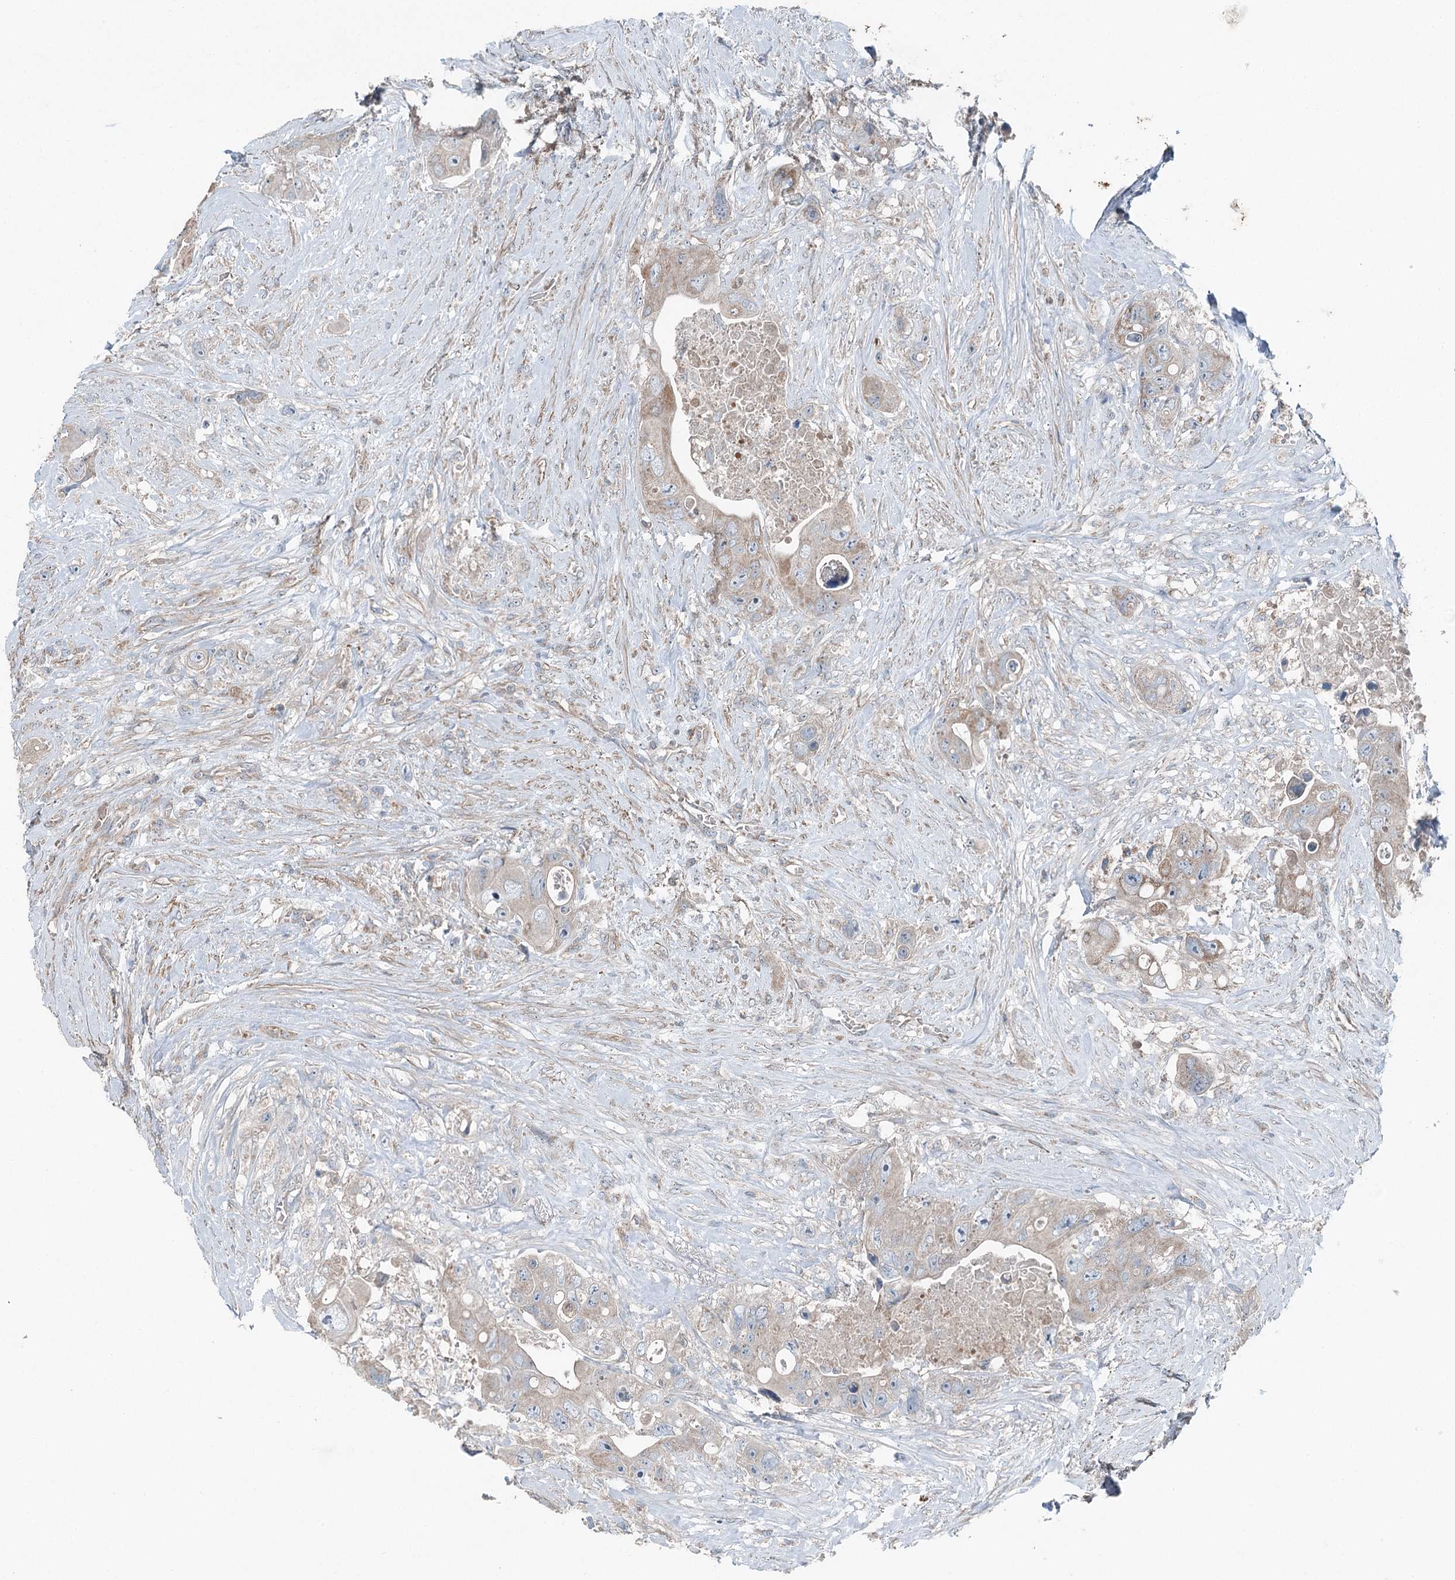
{"staining": {"intensity": "weak", "quantity": "<25%", "location": "cytoplasmic/membranous"}, "tissue": "colorectal cancer", "cell_type": "Tumor cells", "image_type": "cancer", "snomed": [{"axis": "morphology", "description": "Adenocarcinoma, NOS"}, {"axis": "topography", "description": "Colon"}], "caption": "Immunohistochemistry of human colorectal adenocarcinoma reveals no positivity in tumor cells.", "gene": "CHCHD5", "patient": {"sex": "female", "age": 46}}